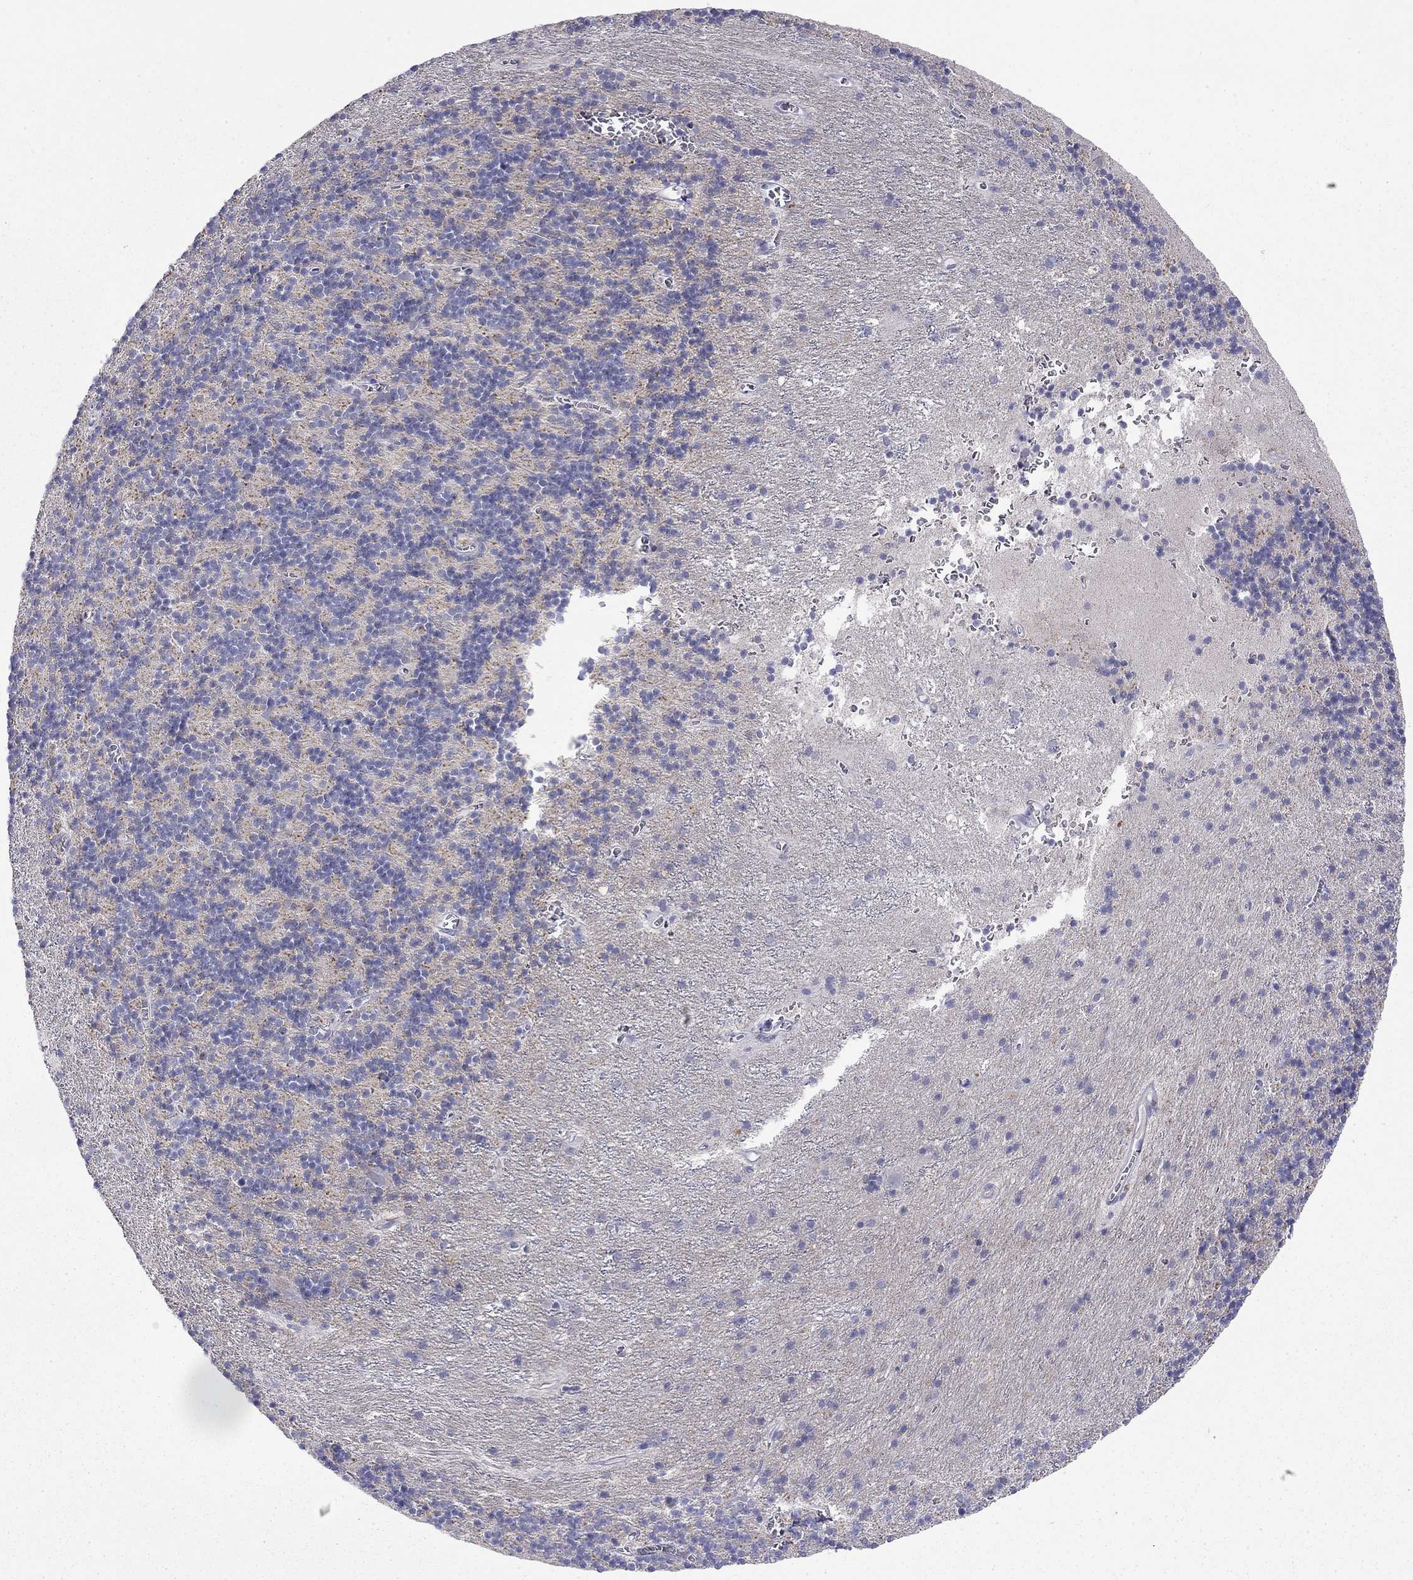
{"staining": {"intensity": "negative", "quantity": "none", "location": "none"}, "tissue": "cerebellum", "cell_type": "Cells in granular layer", "image_type": "normal", "snomed": [{"axis": "morphology", "description": "Normal tissue, NOS"}, {"axis": "topography", "description": "Cerebellum"}], "caption": "A high-resolution micrograph shows immunohistochemistry (IHC) staining of benign cerebellum, which shows no significant expression in cells in granular layer.", "gene": "RTL1", "patient": {"sex": "male", "age": 70}}